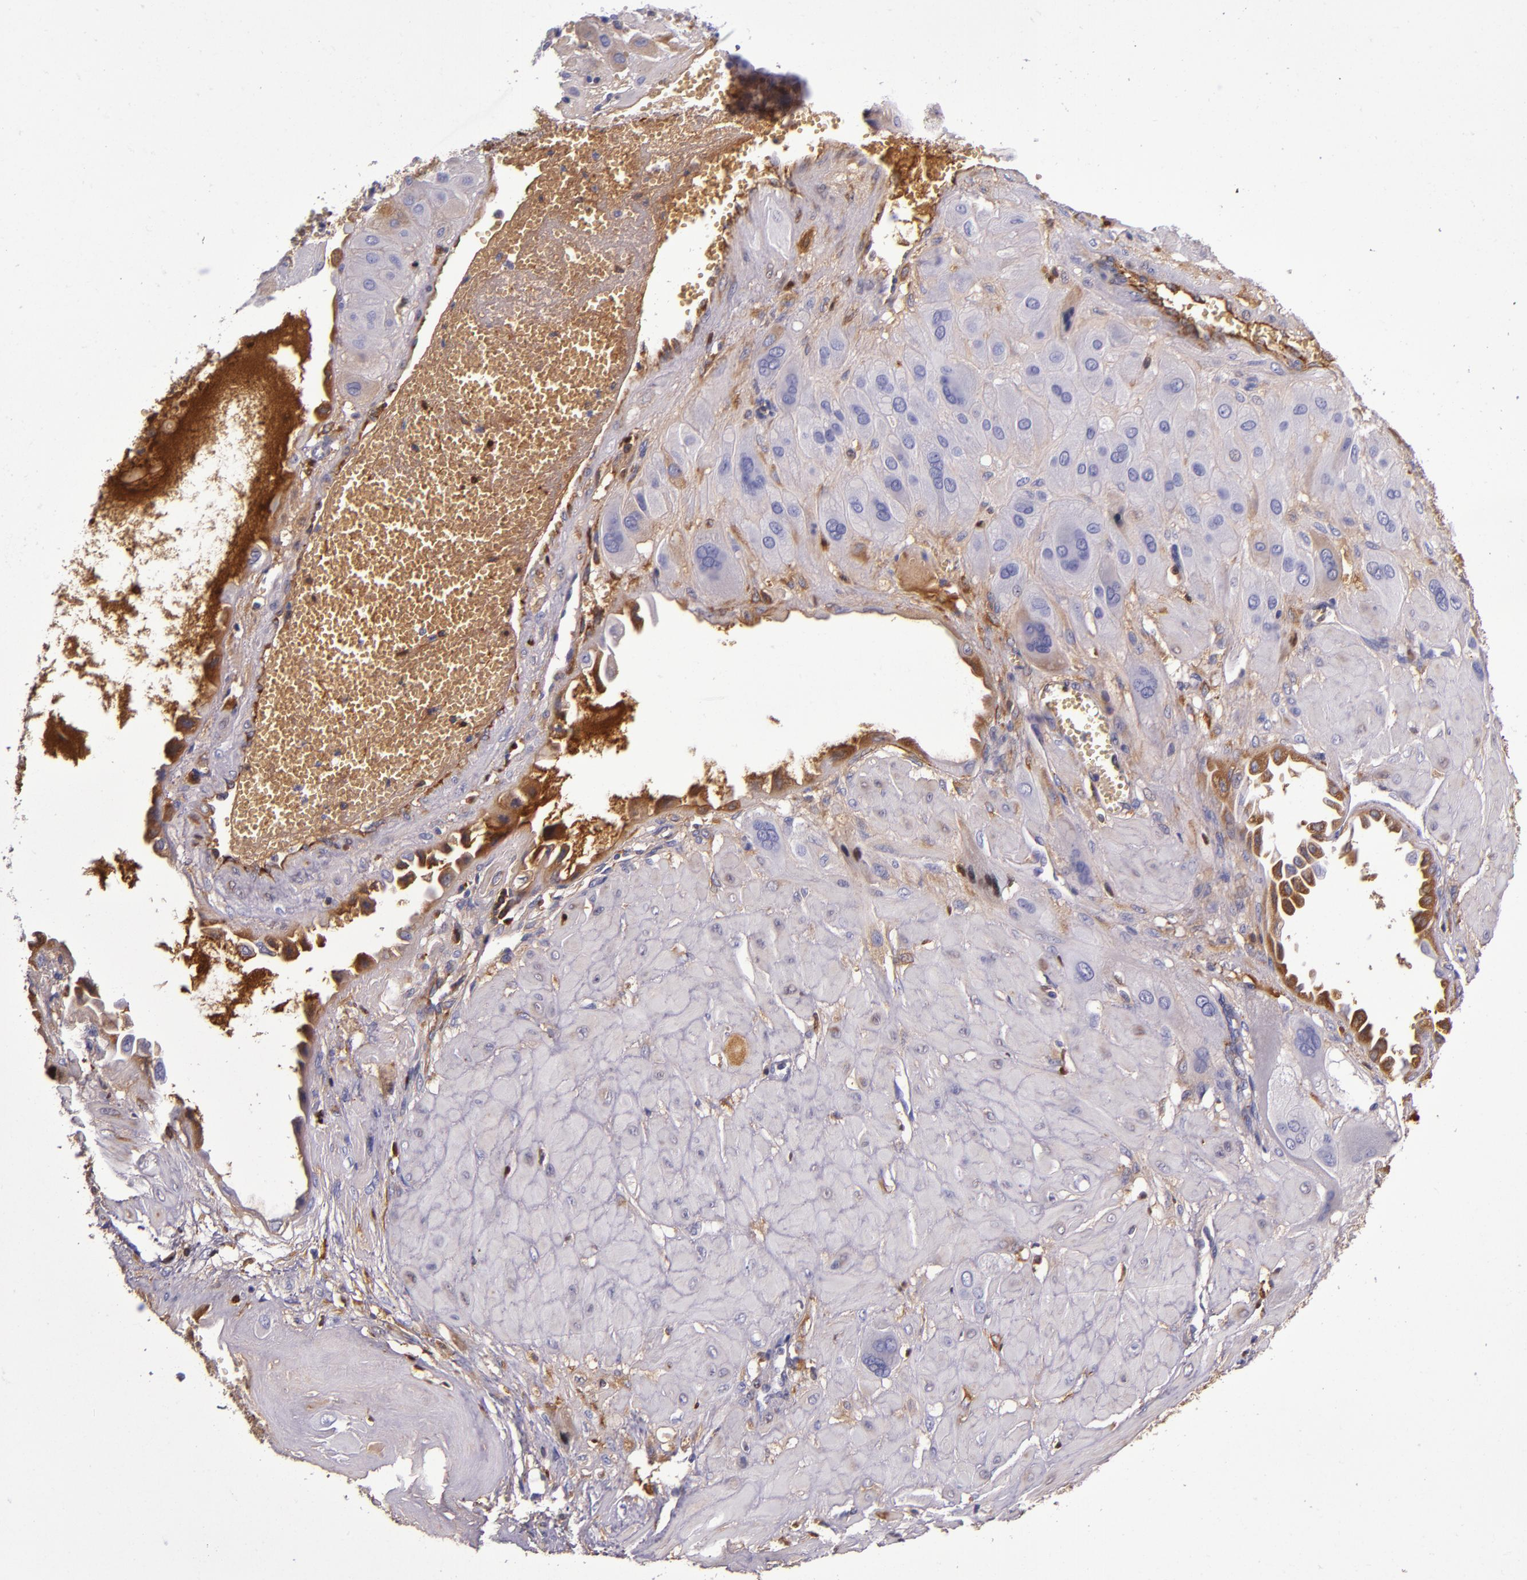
{"staining": {"intensity": "weak", "quantity": "<25%", "location": "cytoplasmic/membranous"}, "tissue": "cervical cancer", "cell_type": "Tumor cells", "image_type": "cancer", "snomed": [{"axis": "morphology", "description": "Squamous cell carcinoma, NOS"}, {"axis": "topography", "description": "Cervix"}], "caption": "Immunohistochemistry image of human squamous cell carcinoma (cervical) stained for a protein (brown), which displays no staining in tumor cells.", "gene": "CLEC3B", "patient": {"sex": "female", "age": 34}}